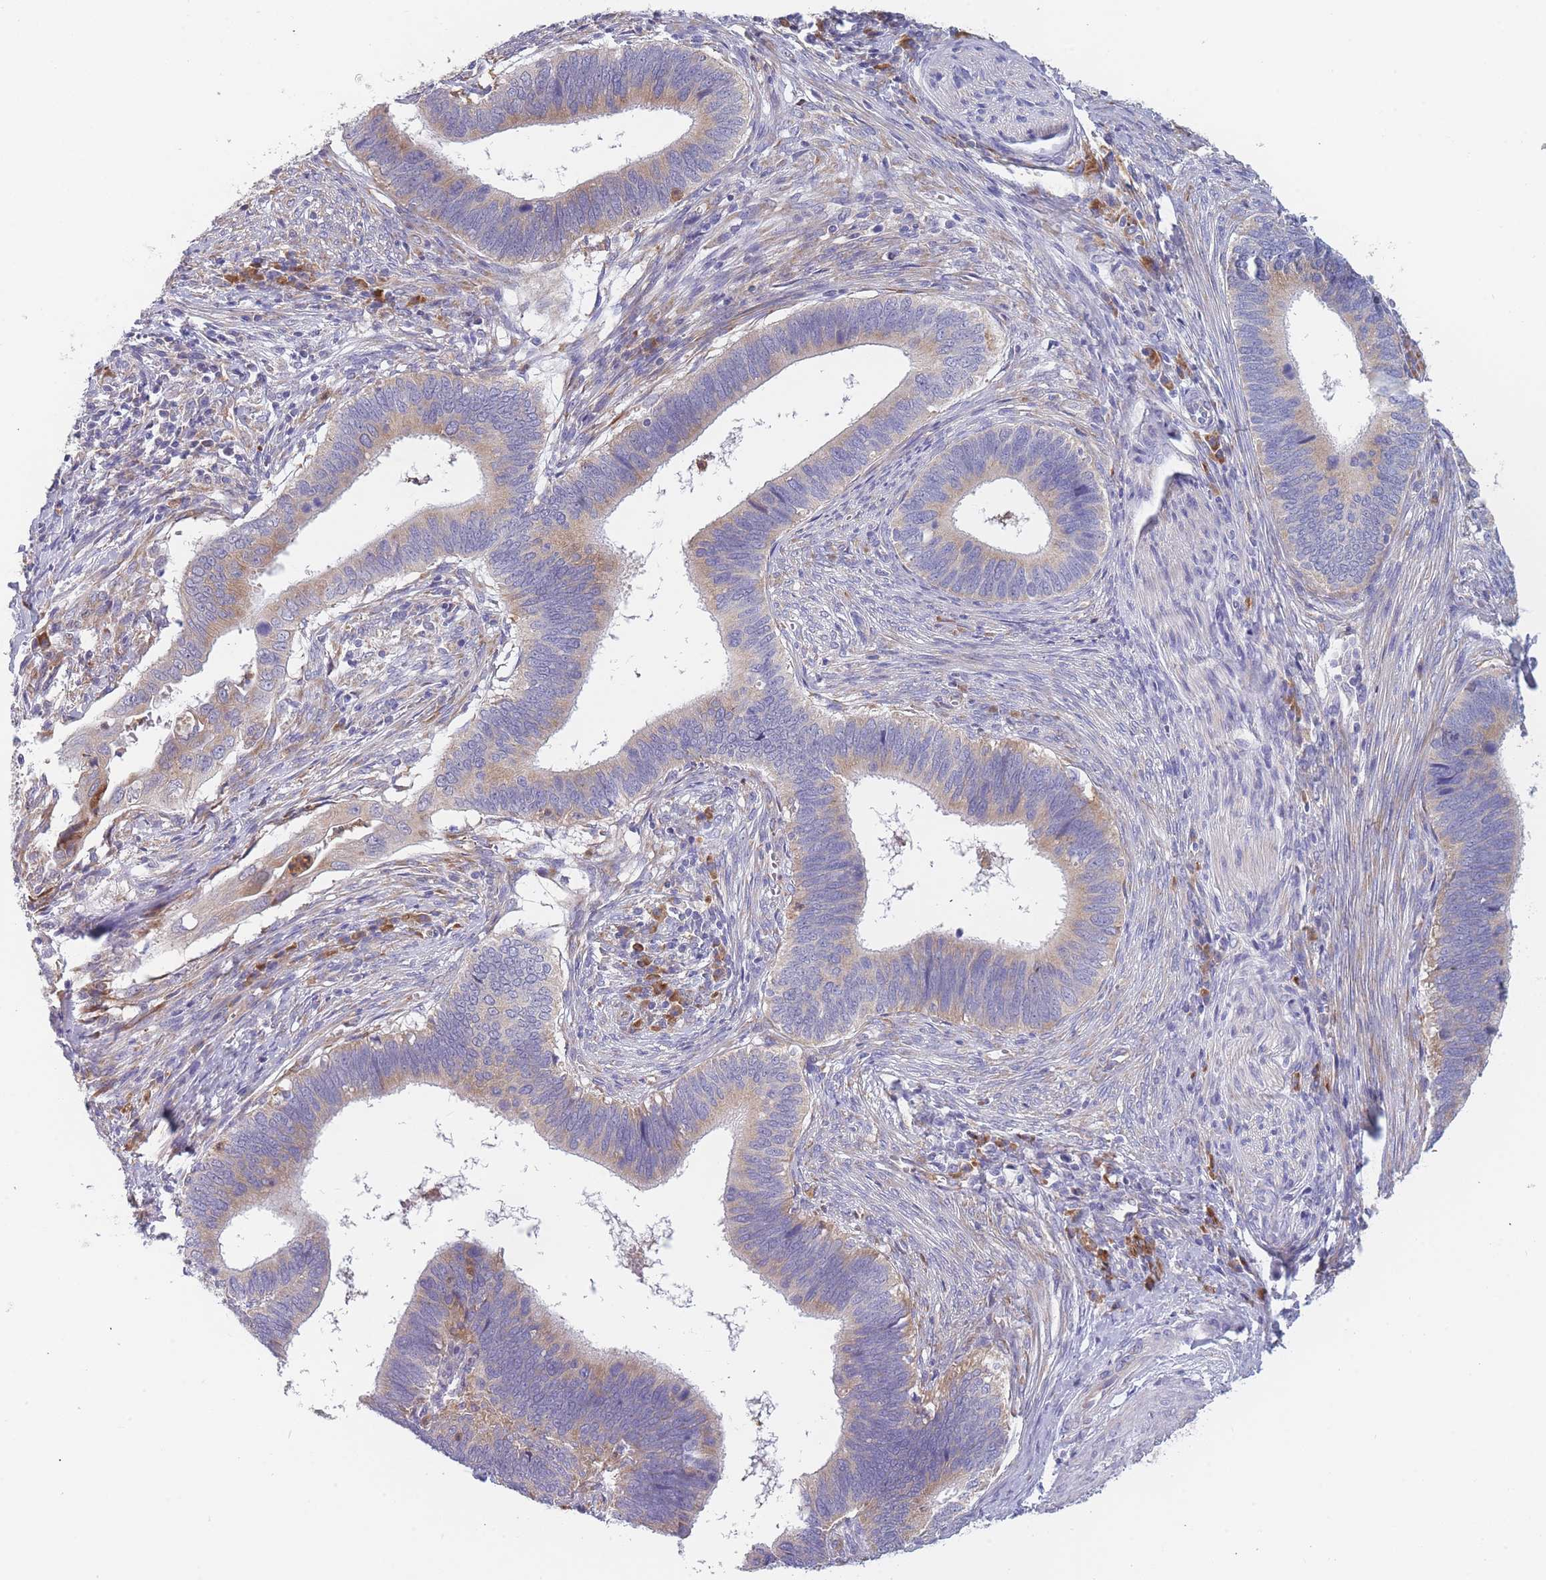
{"staining": {"intensity": "moderate", "quantity": "<25%", "location": "cytoplasmic/membranous"}, "tissue": "cervical cancer", "cell_type": "Tumor cells", "image_type": "cancer", "snomed": [{"axis": "morphology", "description": "Adenocarcinoma, NOS"}, {"axis": "topography", "description": "Cervix"}], "caption": "Immunohistochemical staining of human adenocarcinoma (cervical) demonstrates low levels of moderate cytoplasmic/membranous positivity in about <25% of tumor cells. Nuclei are stained in blue.", "gene": "NDUFAF6", "patient": {"sex": "female", "age": 42}}